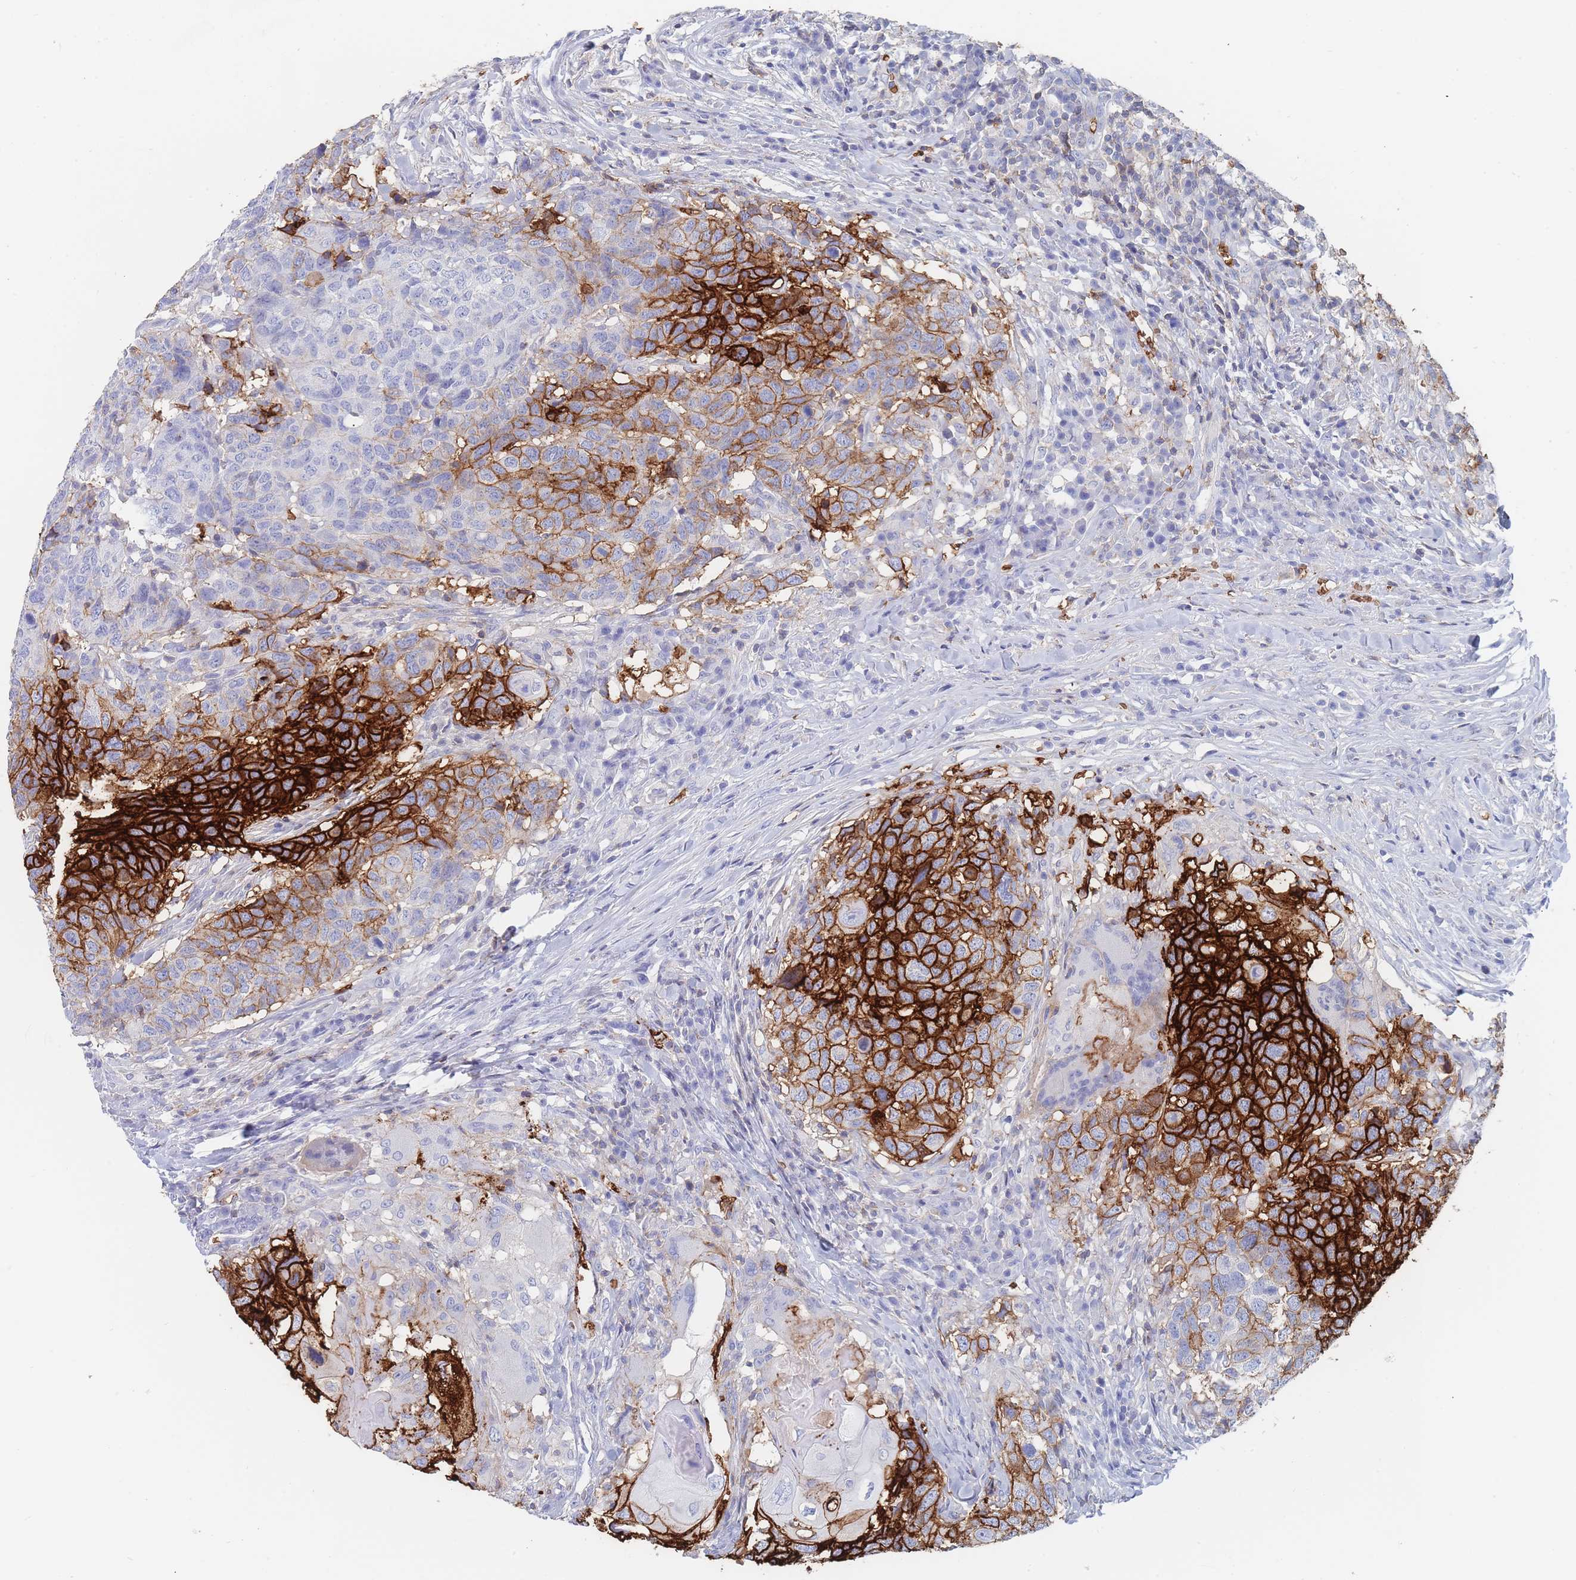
{"staining": {"intensity": "strong", "quantity": "25%-75%", "location": "cytoplasmic/membranous"}, "tissue": "head and neck cancer", "cell_type": "Tumor cells", "image_type": "cancer", "snomed": [{"axis": "morphology", "description": "Normal tissue, NOS"}, {"axis": "morphology", "description": "Squamous cell carcinoma, NOS"}, {"axis": "topography", "description": "Skeletal muscle"}, {"axis": "topography", "description": "Vascular tissue"}, {"axis": "topography", "description": "Peripheral nerve tissue"}, {"axis": "topography", "description": "Head-Neck"}], "caption": "Human head and neck squamous cell carcinoma stained with a protein marker shows strong staining in tumor cells.", "gene": "SLC2A1", "patient": {"sex": "male", "age": 66}}